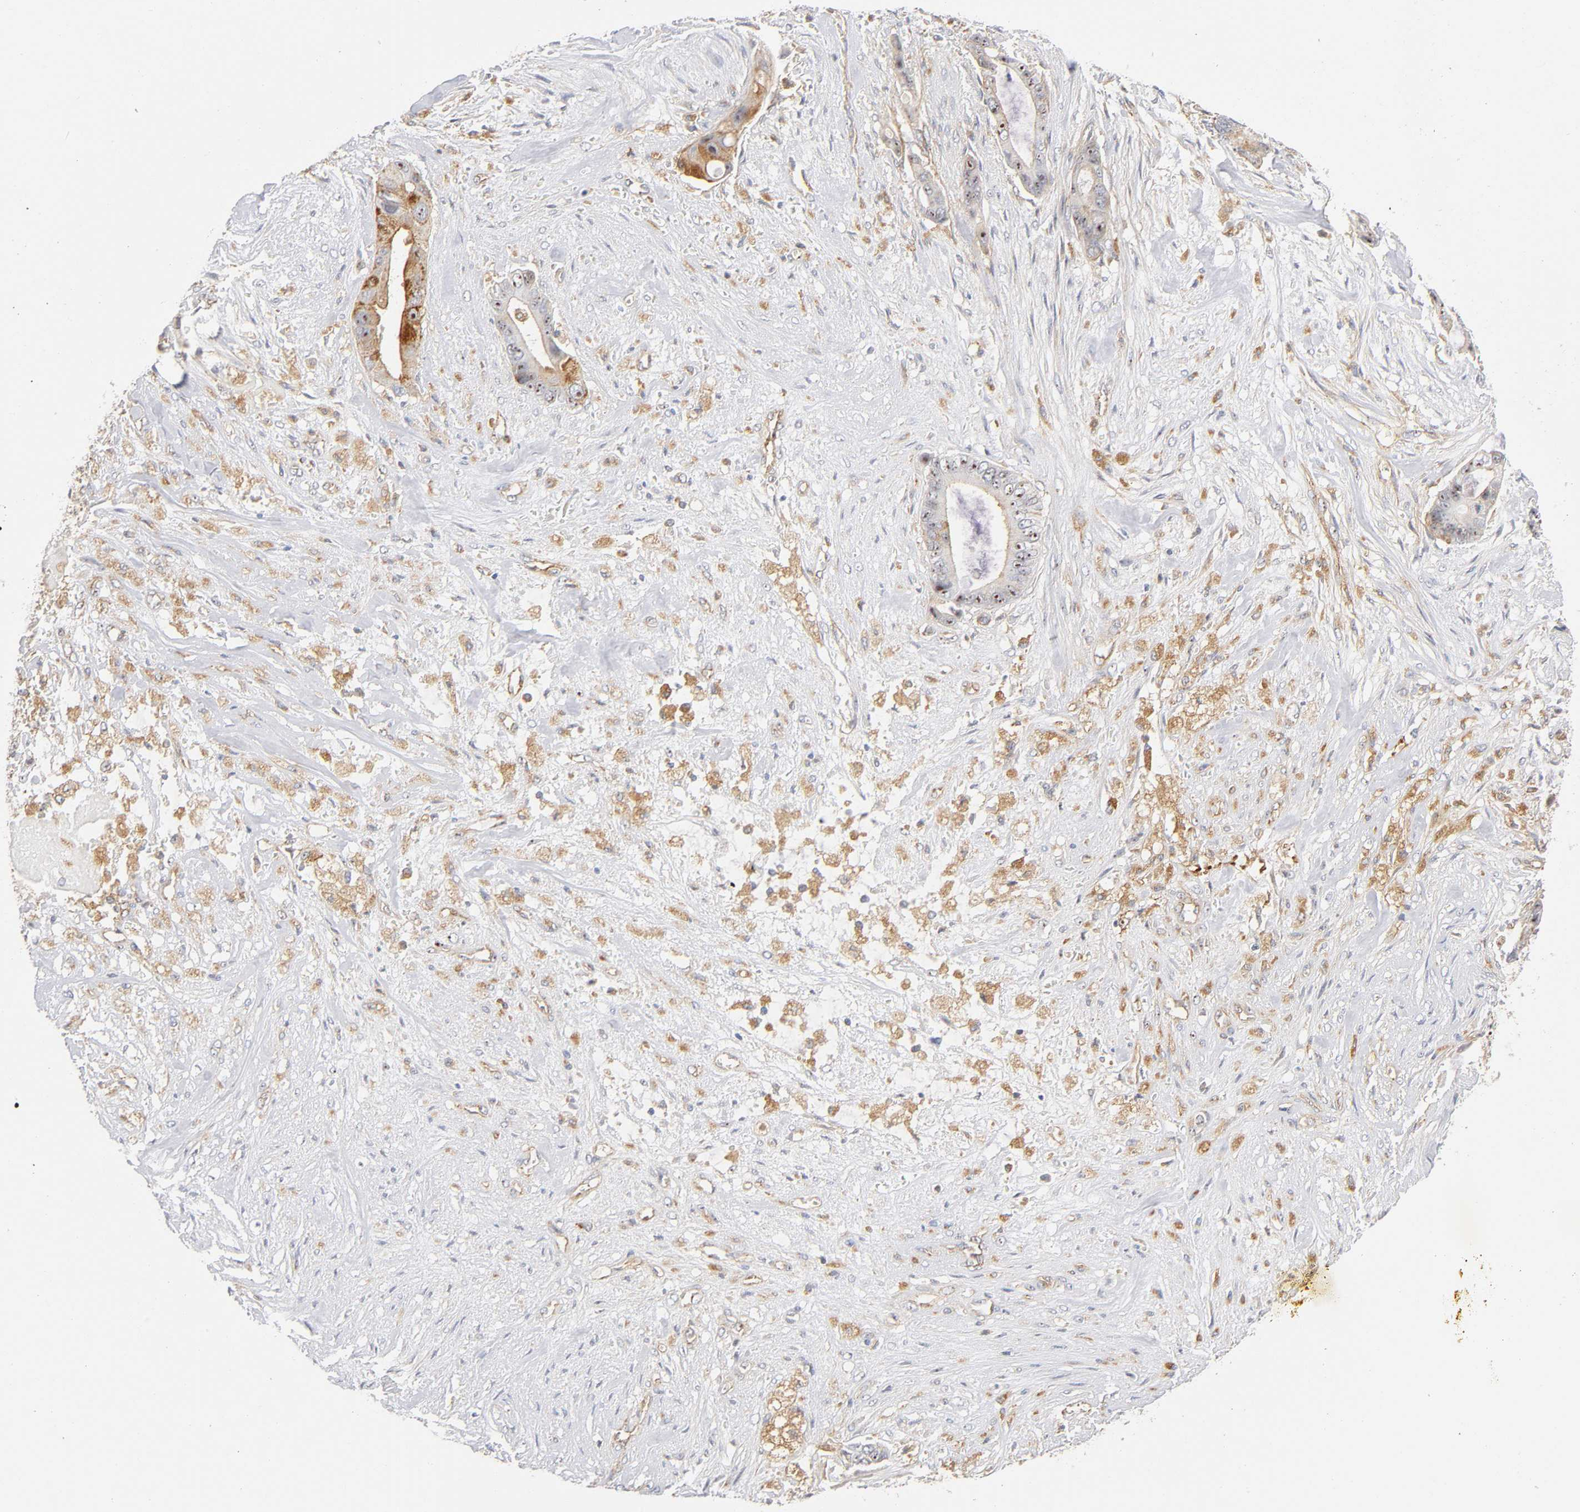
{"staining": {"intensity": "strong", "quantity": ">75%", "location": "cytoplasmic/membranous,nuclear"}, "tissue": "liver cancer", "cell_type": "Tumor cells", "image_type": "cancer", "snomed": [{"axis": "morphology", "description": "Cholangiocarcinoma"}, {"axis": "topography", "description": "Liver"}], "caption": "This photomicrograph shows immunohistochemistry (IHC) staining of human cholangiocarcinoma (liver), with high strong cytoplasmic/membranous and nuclear staining in about >75% of tumor cells.", "gene": "PLD1", "patient": {"sex": "female", "age": 55}}